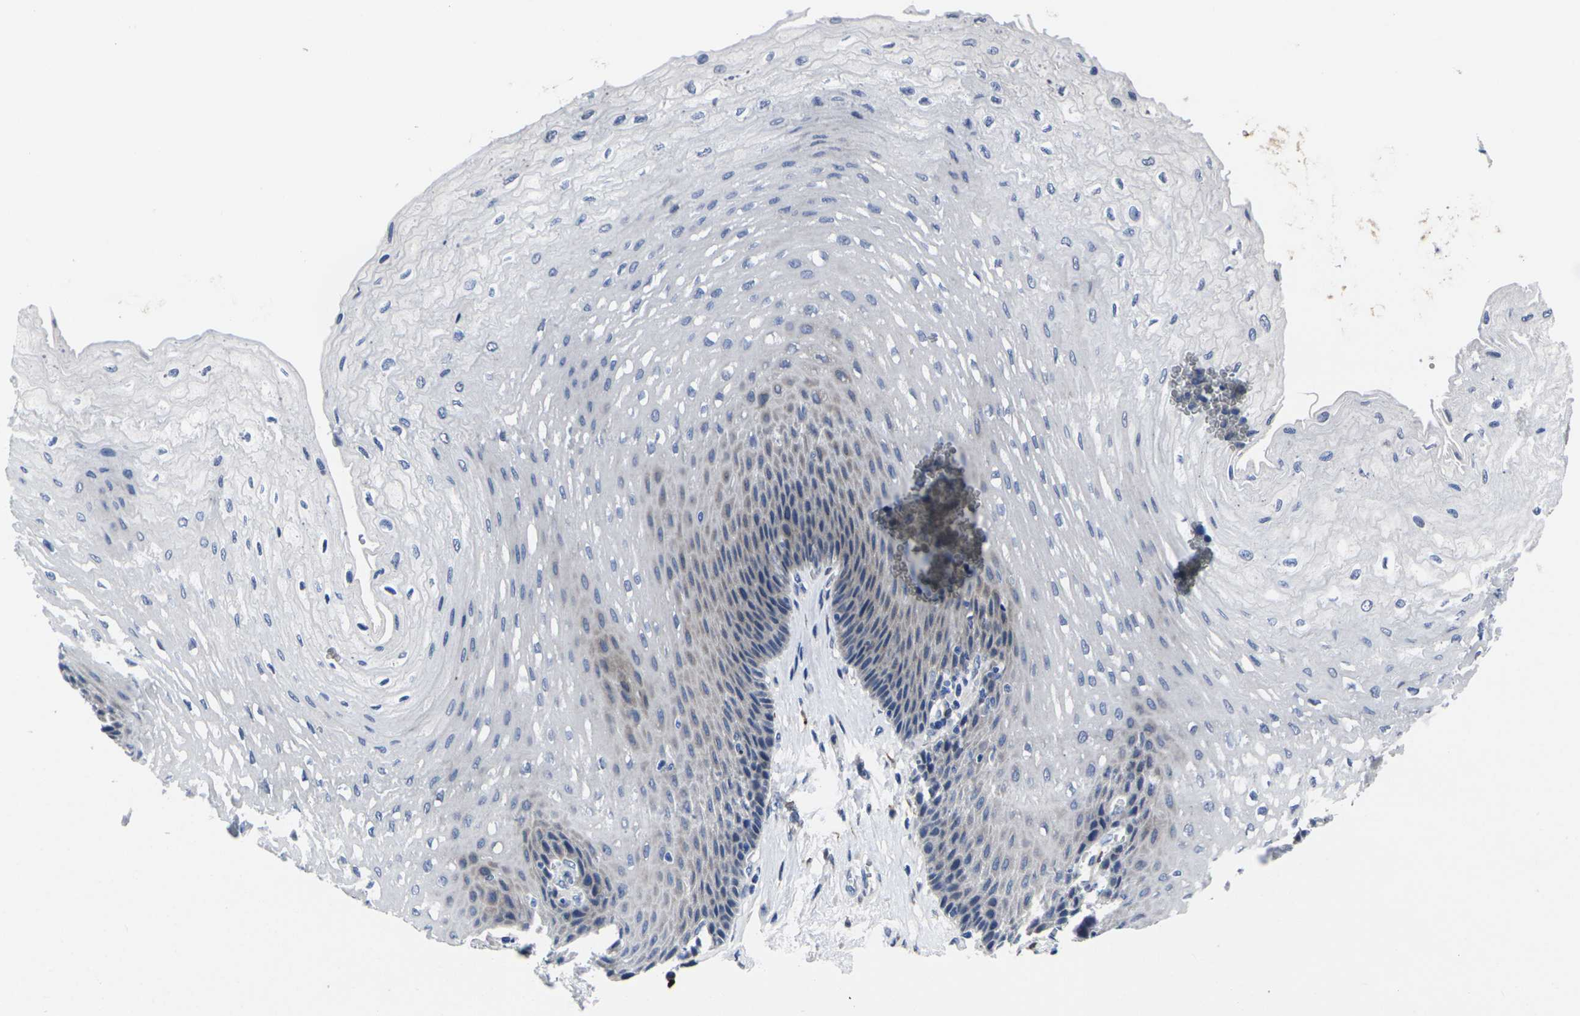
{"staining": {"intensity": "negative", "quantity": "none", "location": "none"}, "tissue": "esophagus", "cell_type": "Squamous epithelial cells", "image_type": "normal", "snomed": [{"axis": "morphology", "description": "Normal tissue, NOS"}, {"axis": "topography", "description": "Esophagus"}], "caption": "An image of human esophagus is negative for staining in squamous epithelial cells. The staining was performed using DAB (3,3'-diaminobenzidine) to visualize the protein expression in brown, while the nuclei were stained in blue with hematoxylin (Magnification: 20x).", "gene": "CYP2C8", "patient": {"sex": "female", "age": 72}}